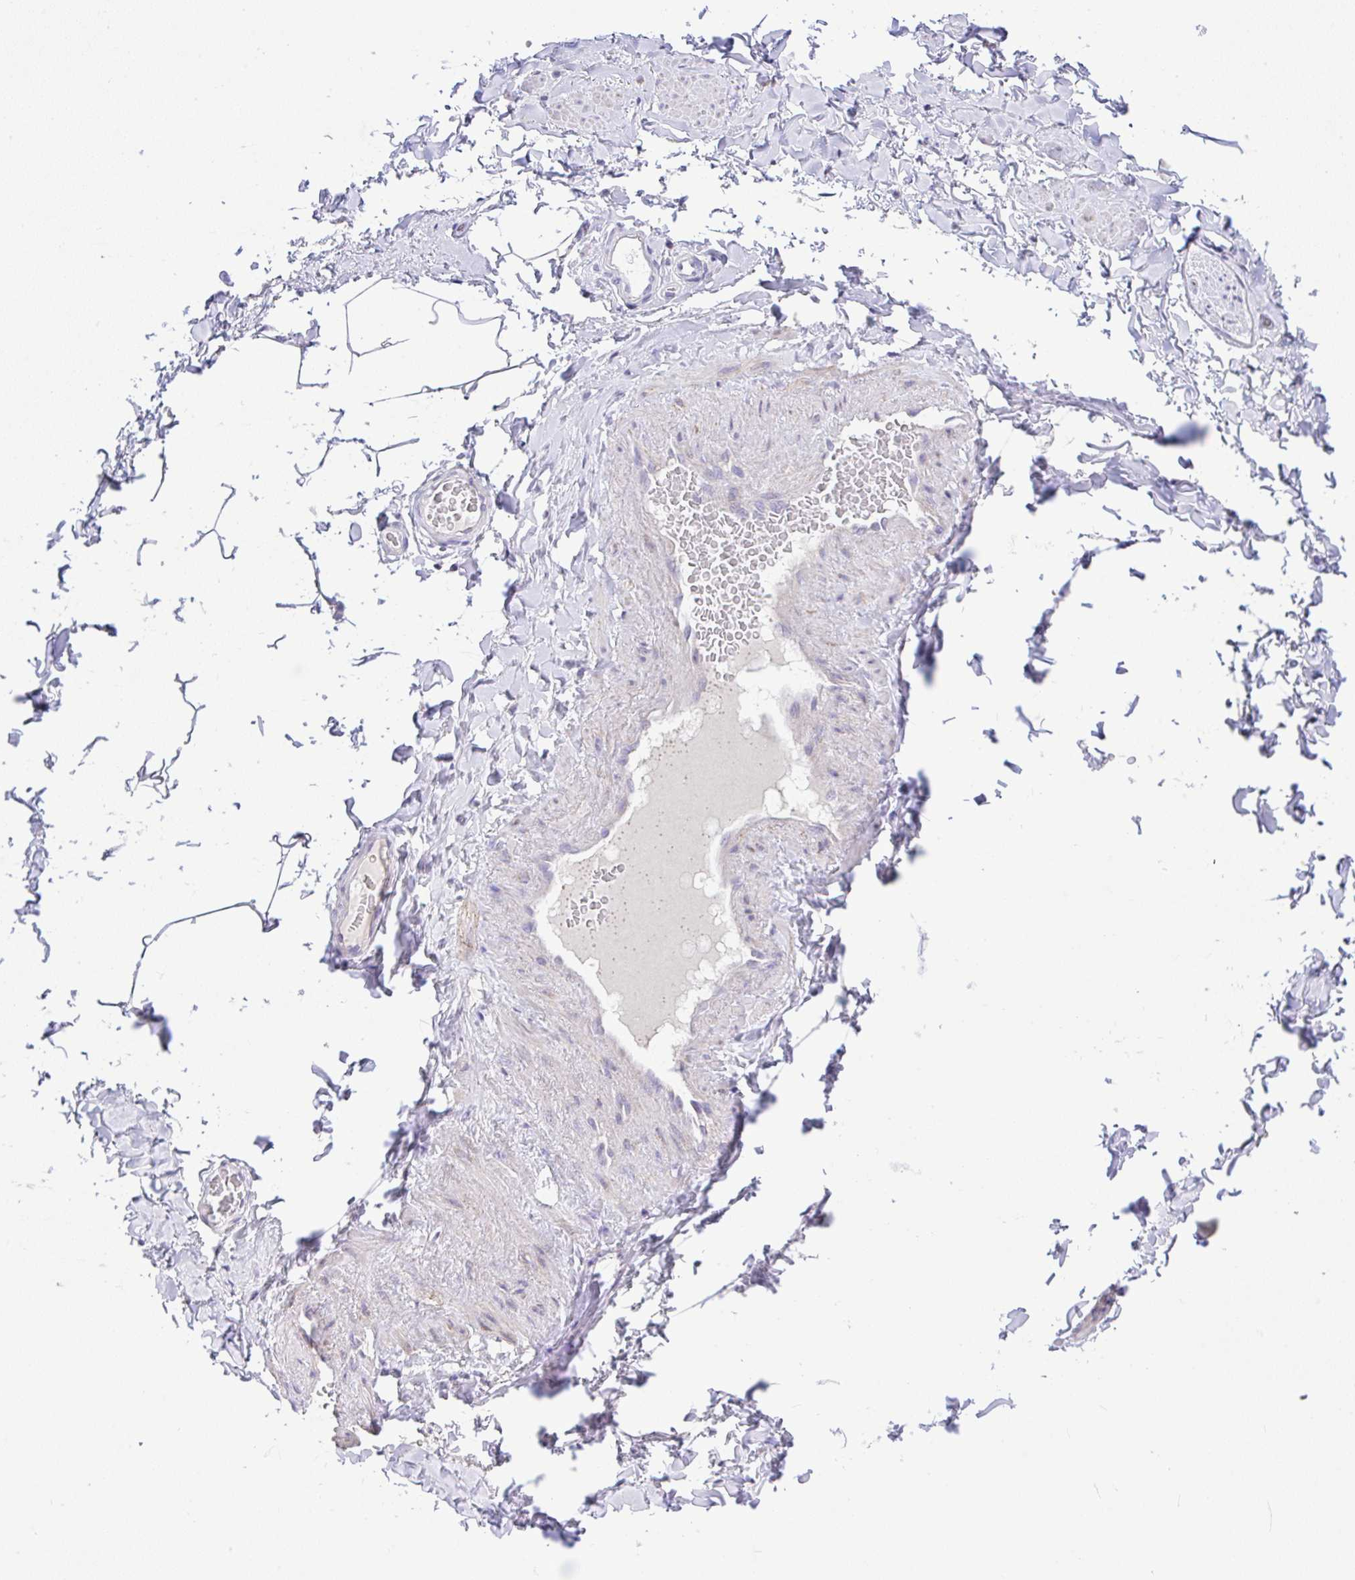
{"staining": {"intensity": "negative", "quantity": "none", "location": "none"}, "tissue": "adipose tissue", "cell_type": "Adipocytes", "image_type": "normal", "snomed": [{"axis": "morphology", "description": "Normal tissue, NOS"}, {"axis": "topography", "description": "Vascular tissue"}, {"axis": "topography", "description": "Peripheral nerve tissue"}], "caption": "Immunohistochemistry of normal adipose tissue reveals no expression in adipocytes. (Immunohistochemistry (ihc), brightfield microscopy, high magnification).", "gene": "CTU1", "patient": {"sex": "male", "age": 41}}